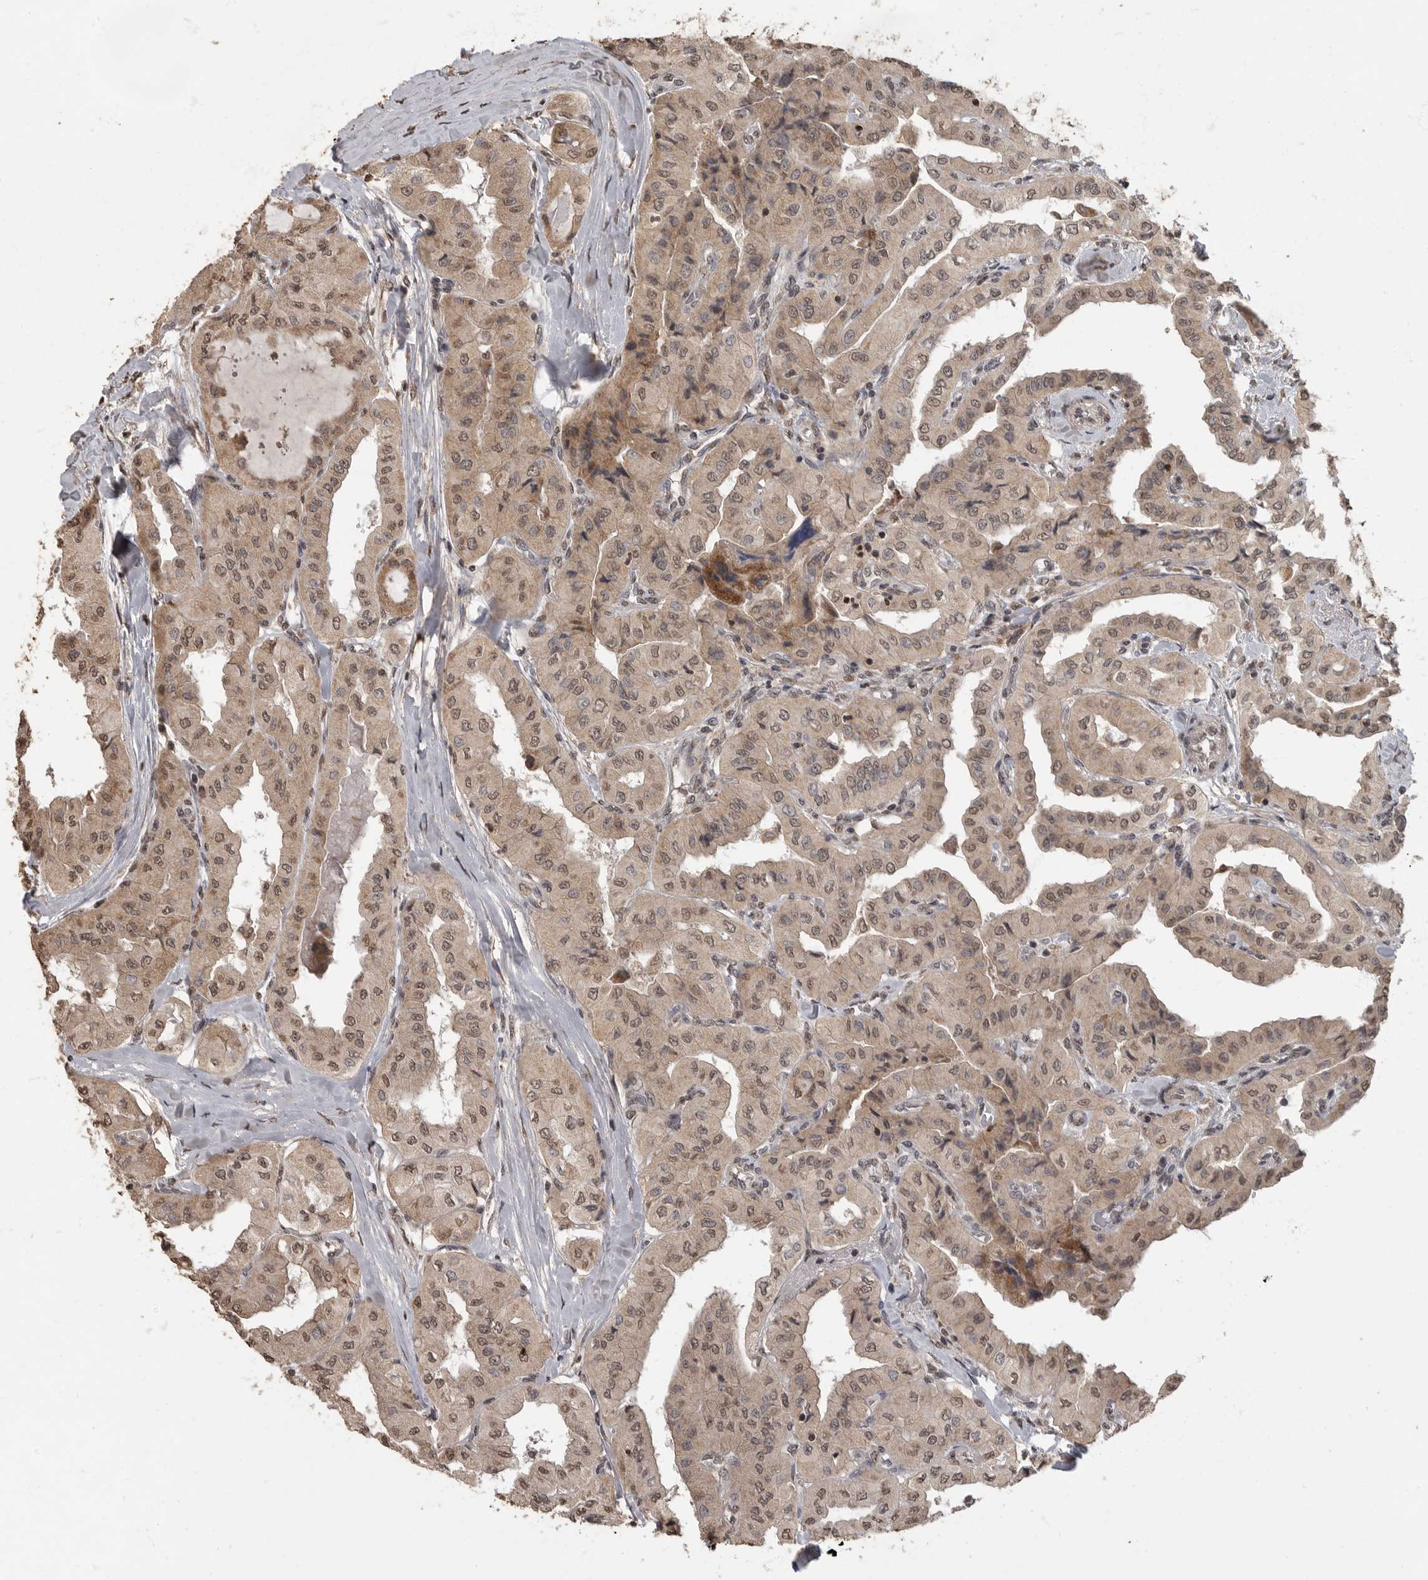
{"staining": {"intensity": "moderate", "quantity": ">75%", "location": "cytoplasmic/membranous,nuclear"}, "tissue": "thyroid cancer", "cell_type": "Tumor cells", "image_type": "cancer", "snomed": [{"axis": "morphology", "description": "Papillary adenocarcinoma, NOS"}, {"axis": "topography", "description": "Thyroid gland"}], "caption": "DAB (3,3'-diaminobenzidine) immunohistochemical staining of human thyroid cancer (papillary adenocarcinoma) shows moderate cytoplasmic/membranous and nuclear protein staining in approximately >75% of tumor cells.", "gene": "MAFG", "patient": {"sex": "female", "age": 59}}